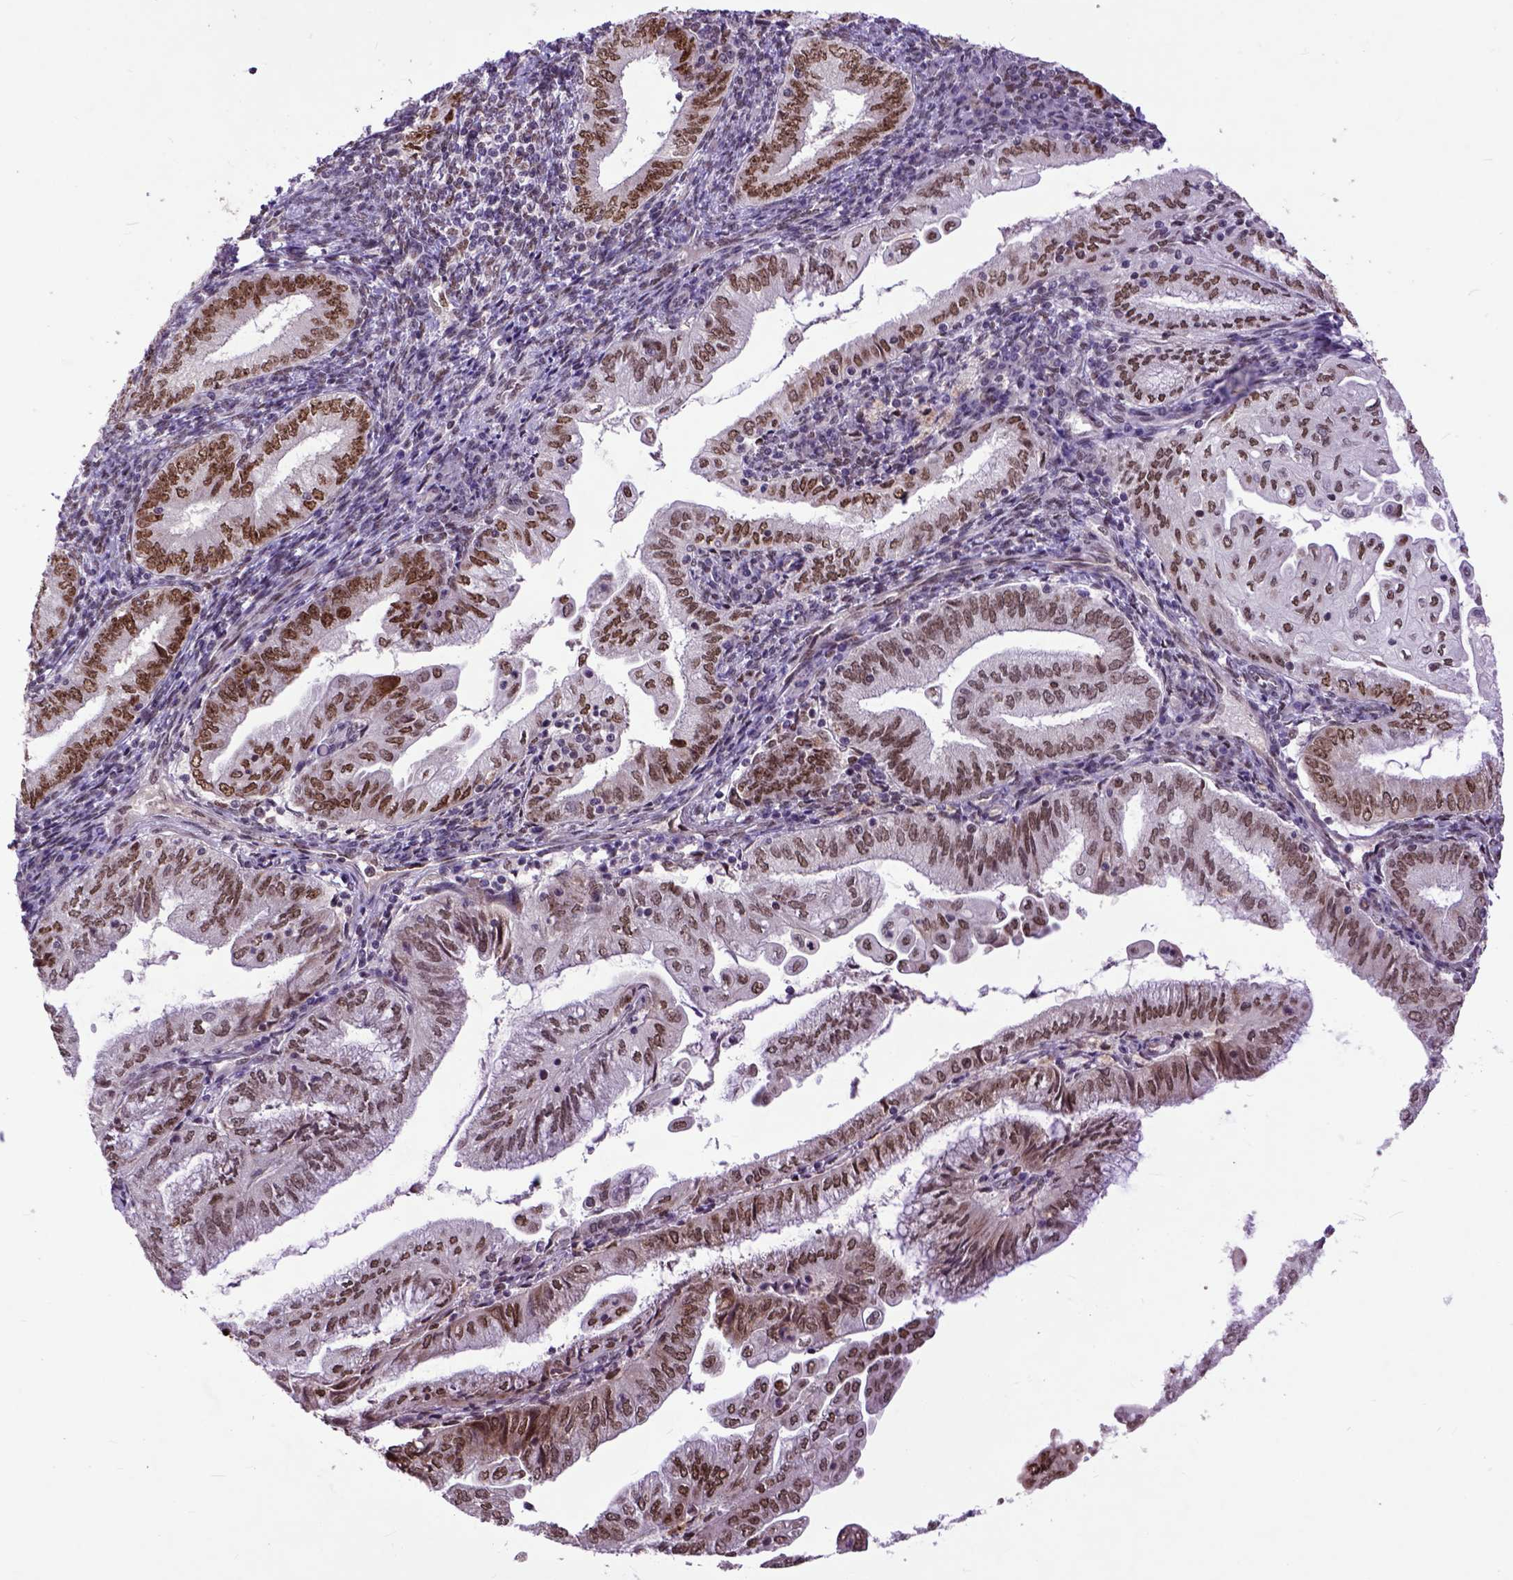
{"staining": {"intensity": "moderate", "quantity": ">75%", "location": "nuclear"}, "tissue": "endometrial cancer", "cell_type": "Tumor cells", "image_type": "cancer", "snomed": [{"axis": "morphology", "description": "Adenocarcinoma, NOS"}, {"axis": "topography", "description": "Endometrium"}], "caption": "Protein expression analysis of human endometrial cancer (adenocarcinoma) reveals moderate nuclear expression in about >75% of tumor cells. (DAB (3,3'-diaminobenzidine) IHC, brown staining for protein, blue staining for nuclei).", "gene": "RCC2", "patient": {"sex": "female", "age": 55}}